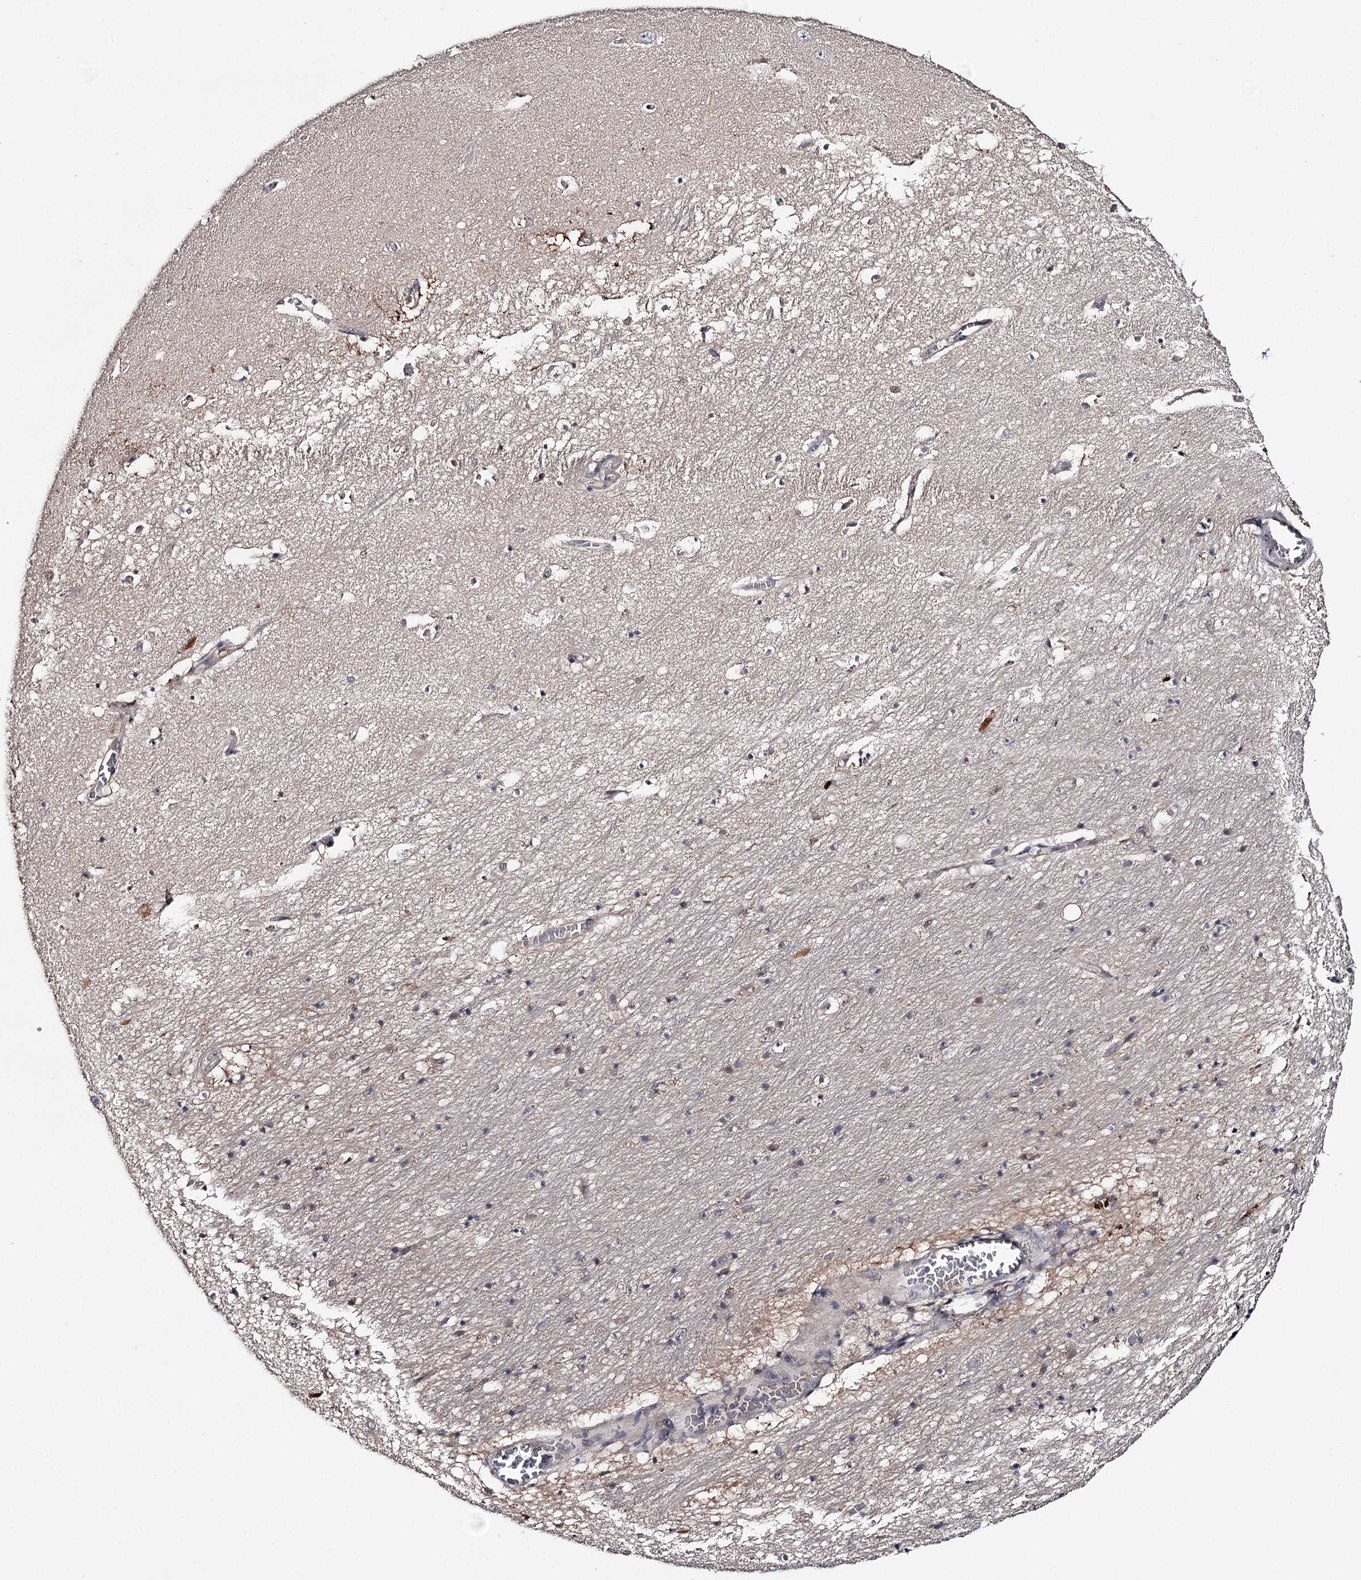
{"staining": {"intensity": "negative", "quantity": "none", "location": "none"}, "tissue": "hippocampus", "cell_type": "Glial cells", "image_type": "normal", "snomed": [{"axis": "morphology", "description": "Normal tissue, NOS"}, {"axis": "topography", "description": "Hippocampus"}], "caption": "Protein analysis of unremarkable hippocampus reveals no significant positivity in glial cells.", "gene": "GTSF1", "patient": {"sex": "female", "age": 64}}